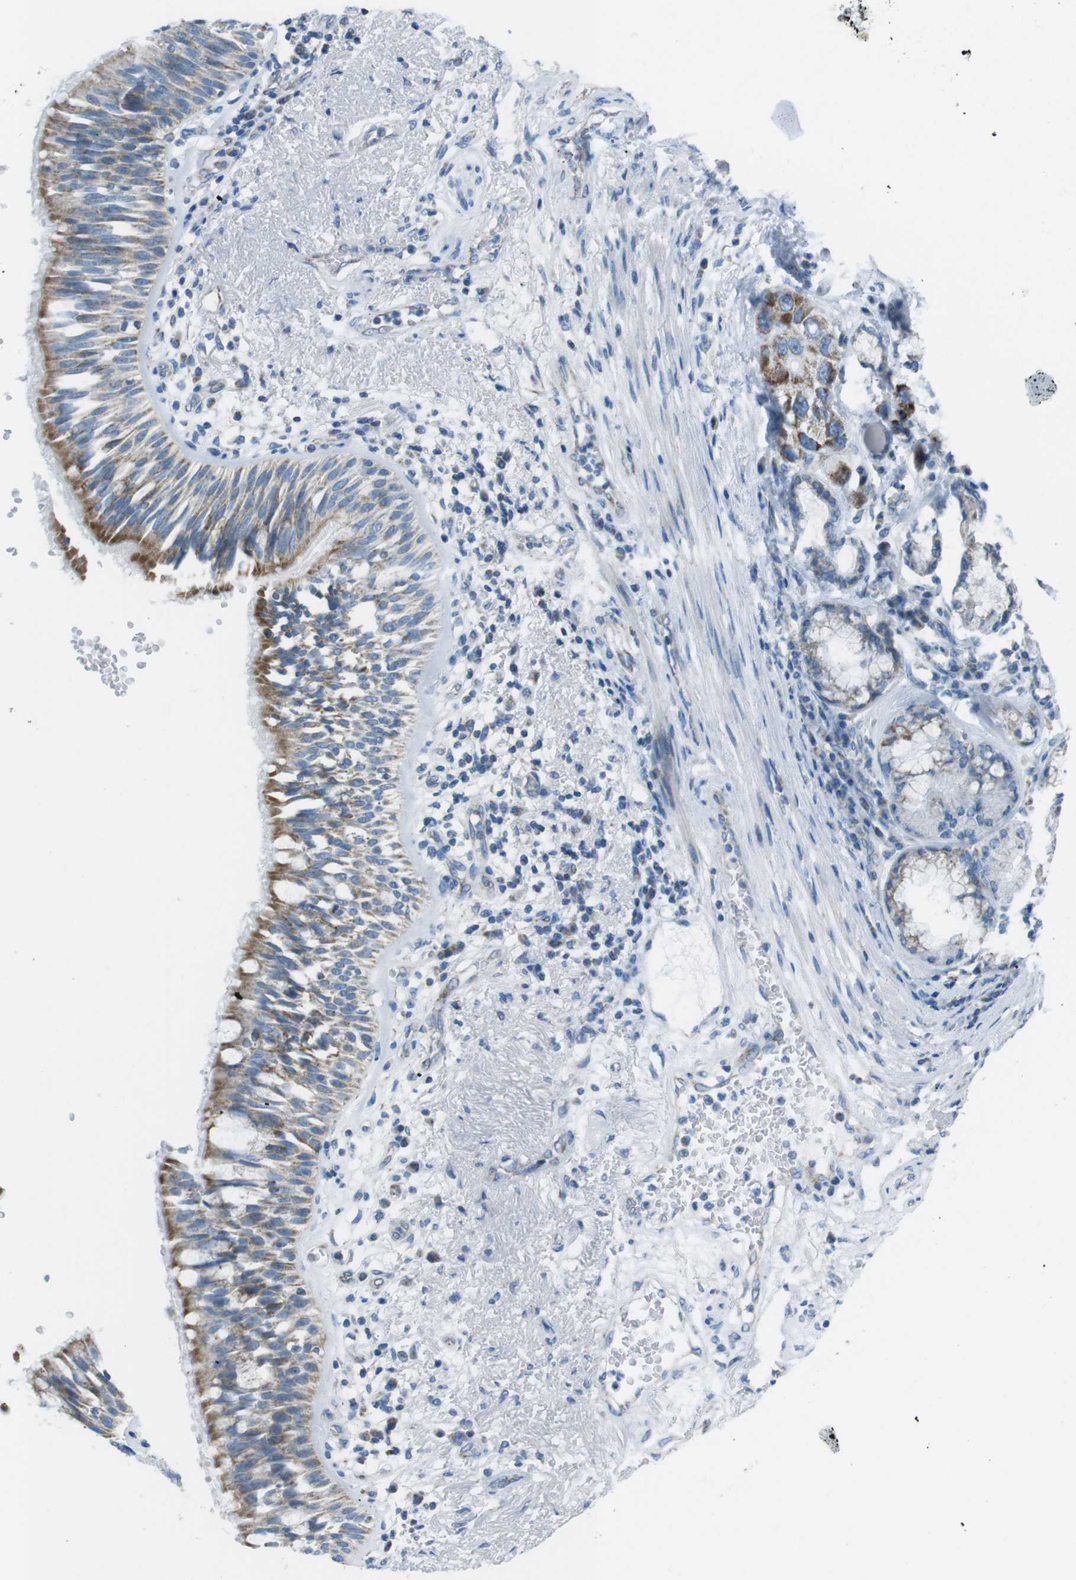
{"staining": {"intensity": "moderate", "quantity": "25%-75%", "location": "cytoplasmic/membranous"}, "tissue": "bronchus", "cell_type": "Respiratory epithelial cells", "image_type": "normal", "snomed": [{"axis": "morphology", "description": "Normal tissue, NOS"}, {"axis": "morphology", "description": "Adenocarcinoma, NOS"}, {"axis": "morphology", "description": "Adenocarcinoma, metastatic, NOS"}, {"axis": "topography", "description": "Lymph node"}, {"axis": "topography", "description": "Bronchus"}, {"axis": "topography", "description": "Lung"}], "caption": "High-magnification brightfield microscopy of benign bronchus stained with DAB (brown) and counterstained with hematoxylin (blue). respiratory epithelial cells exhibit moderate cytoplasmic/membranous expression is seen in about25%-75% of cells. (Brightfield microscopy of DAB IHC at high magnification).", "gene": "DNAJA3", "patient": {"sex": "female", "age": 54}}